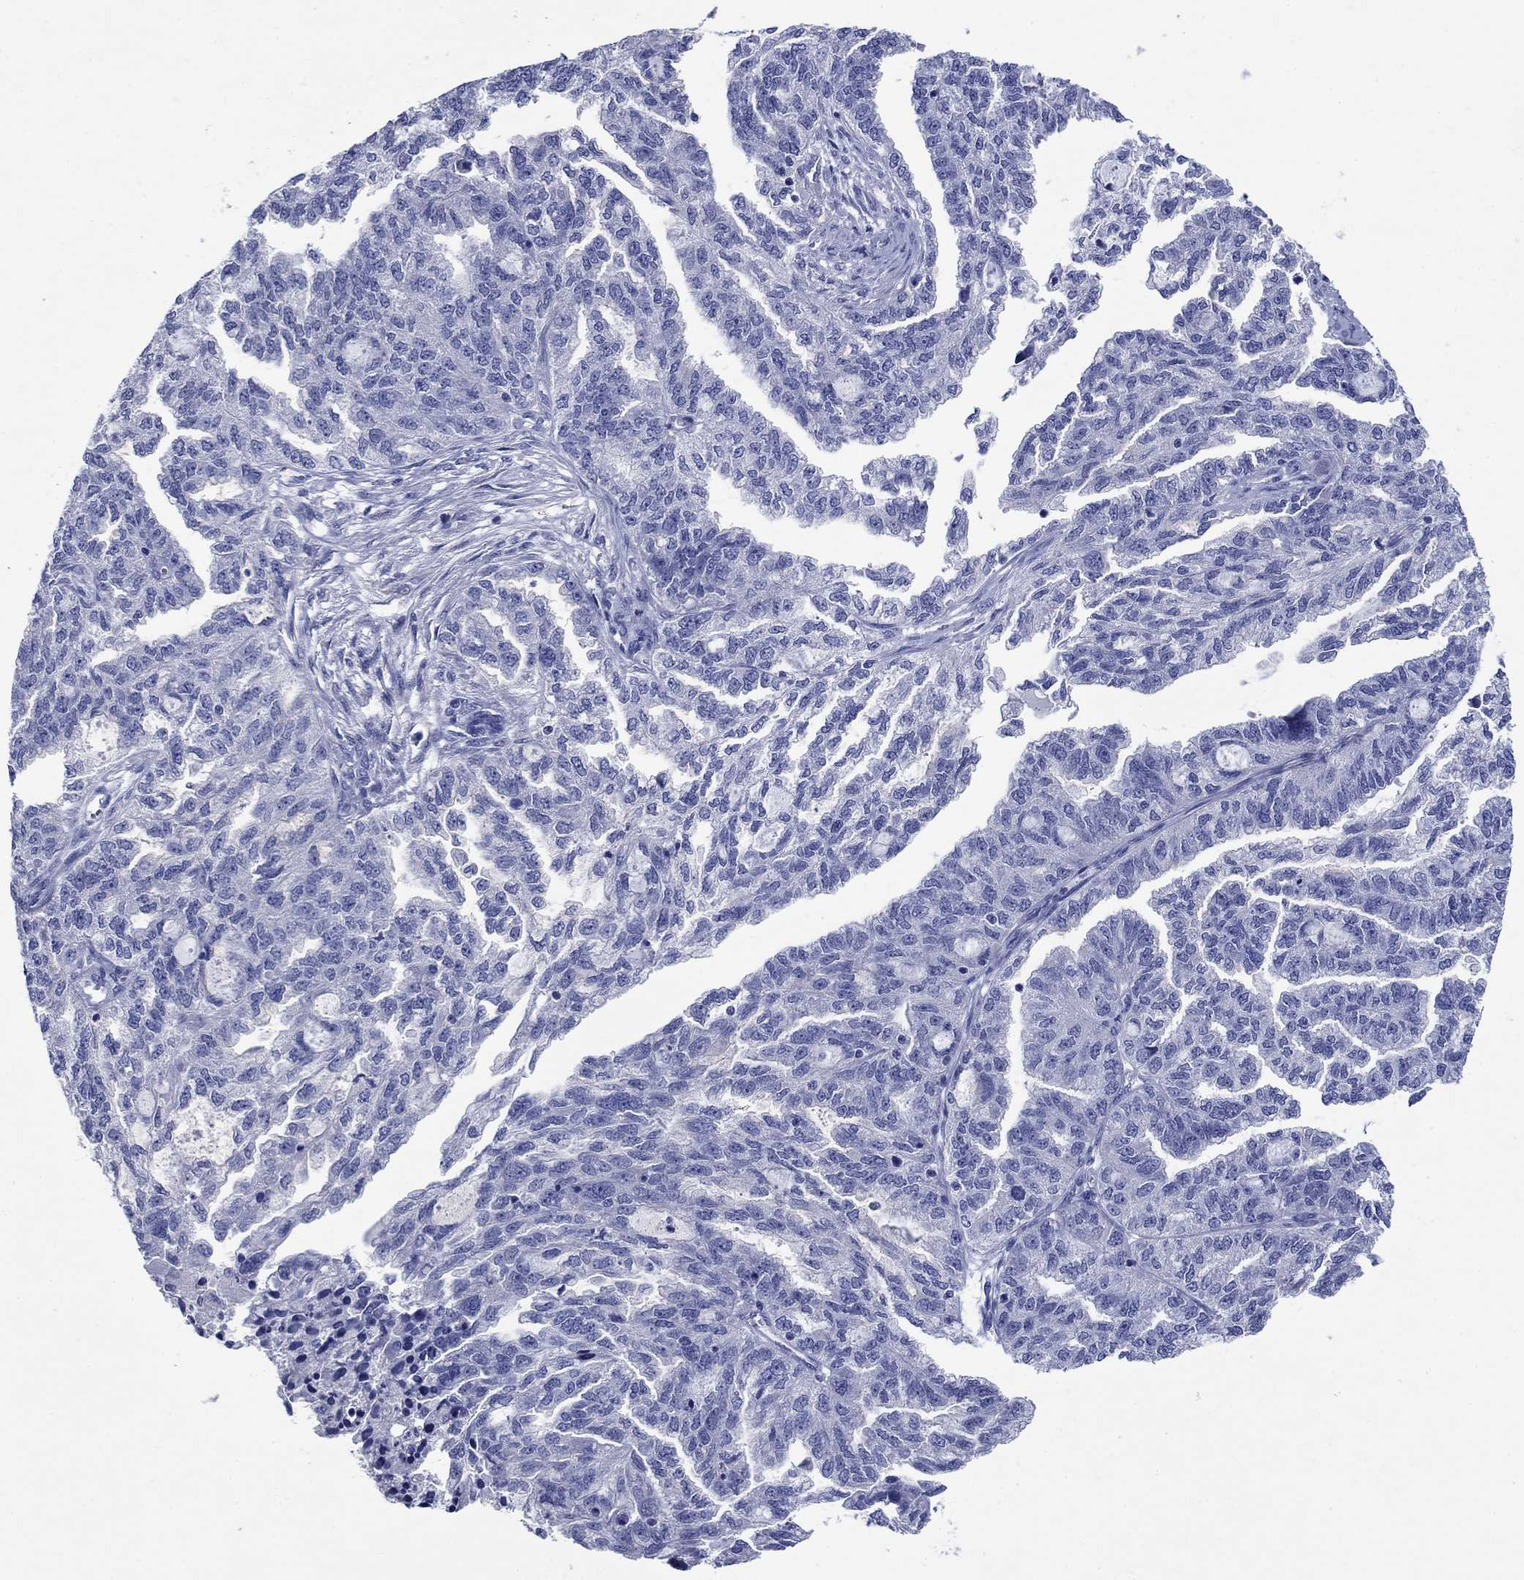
{"staining": {"intensity": "negative", "quantity": "none", "location": "none"}, "tissue": "ovarian cancer", "cell_type": "Tumor cells", "image_type": "cancer", "snomed": [{"axis": "morphology", "description": "Cystadenocarcinoma, serous, NOS"}, {"axis": "topography", "description": "Ovary"}], "caption": "Immunohistochemistry (IHC) of ovarian cancer demonstrates no expression in tumor cells.", "gene": "SULT2B1", "patient": {"sex": "female", "age": 51}}